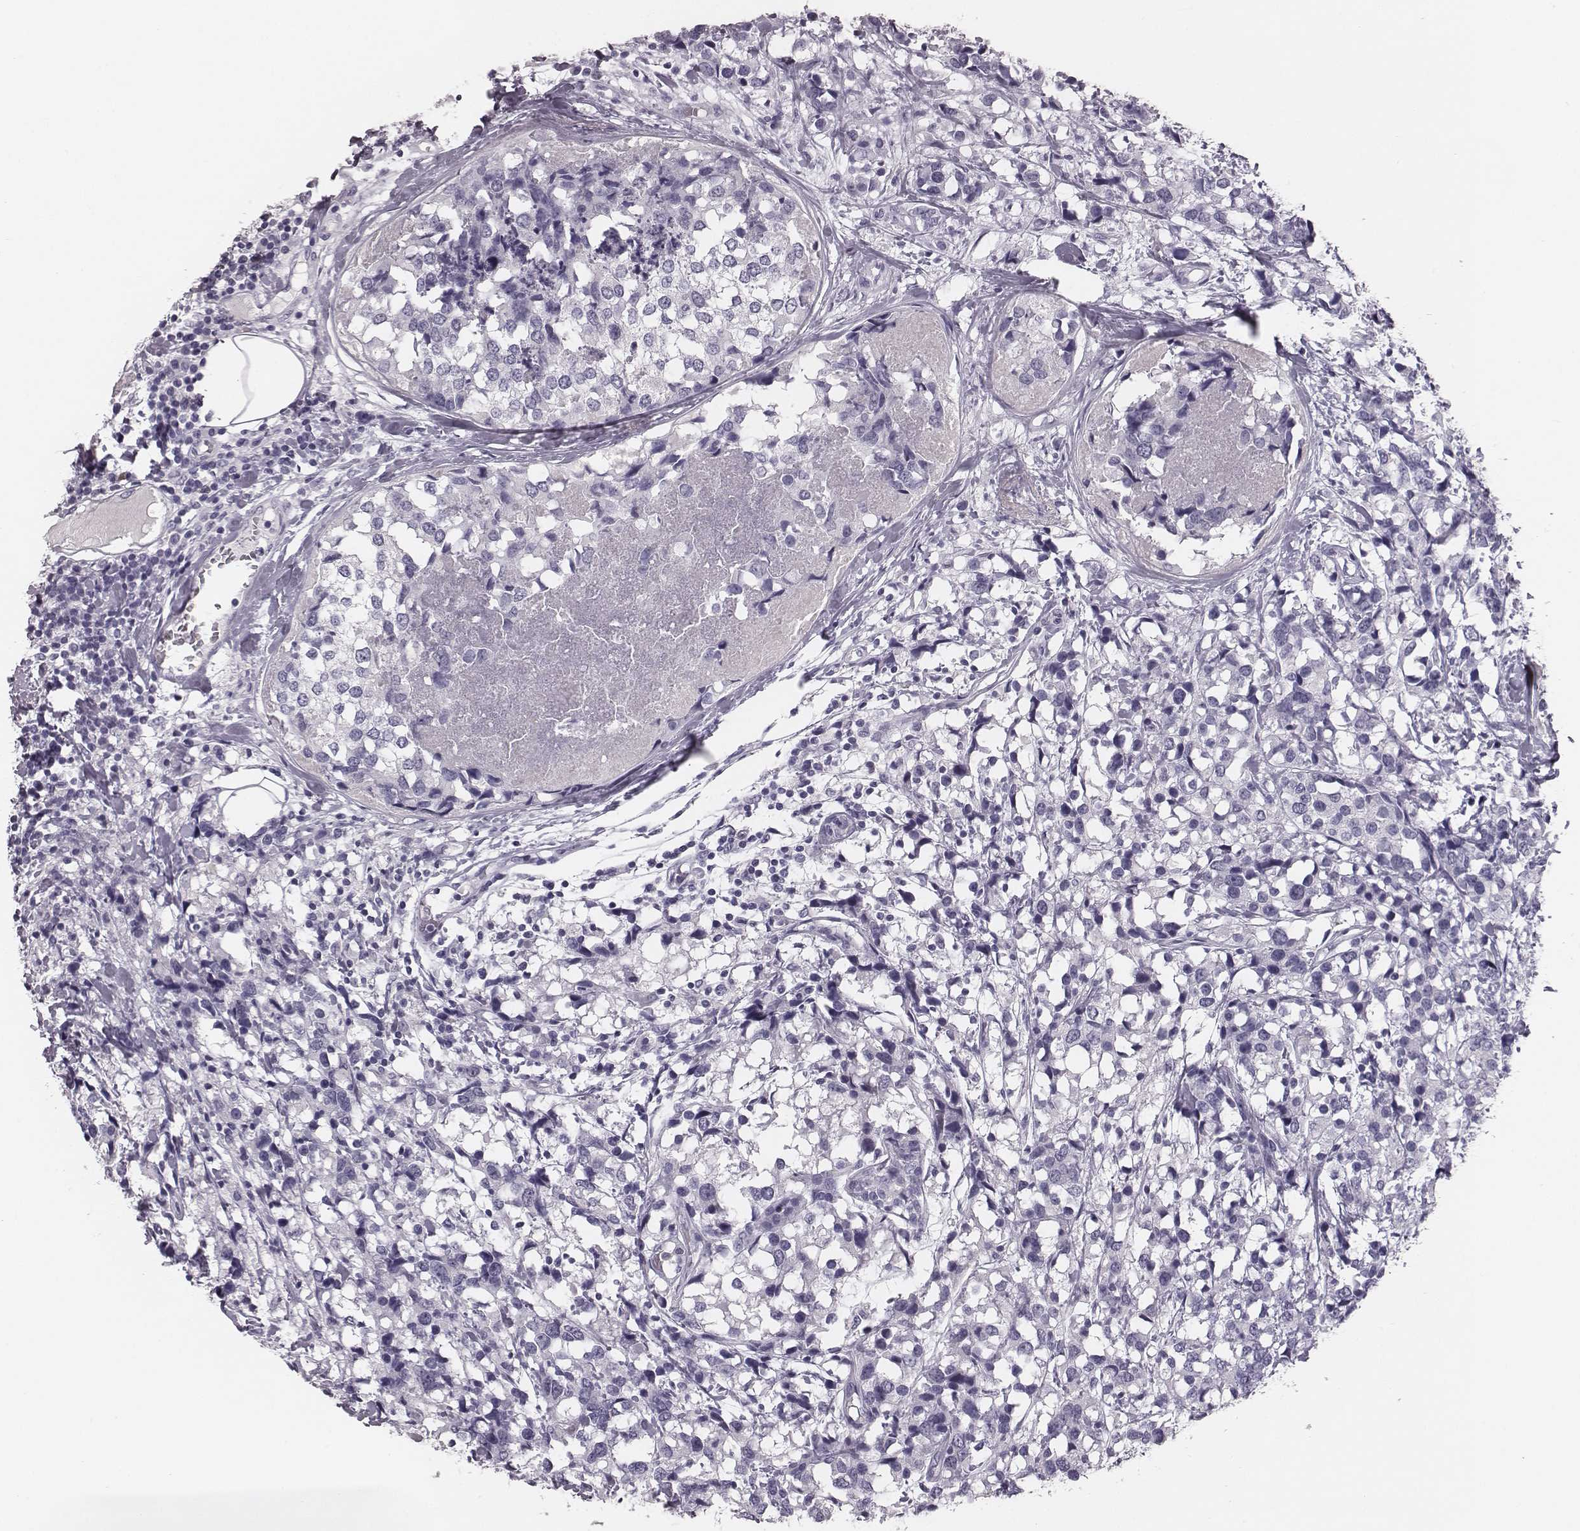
{"staining": {"intensity": "negative", "quantity": "none", "location": "none"}, "tissue": "breast cancer", "cell_type": "Tumor cells", "image_type": "cancer", "snomed": [{"axis": "morphology", "description": "Lobular carcinoma"}, {"axis": "topography", "description": "Breast"}], "caption": "A high-resolution micrograph shows IHC staining of lobular carcinoma (breast), which displays no significant staining in tumor cells.", "gene": "CSH1", "patient": {"sex": "female", "age": 59}}